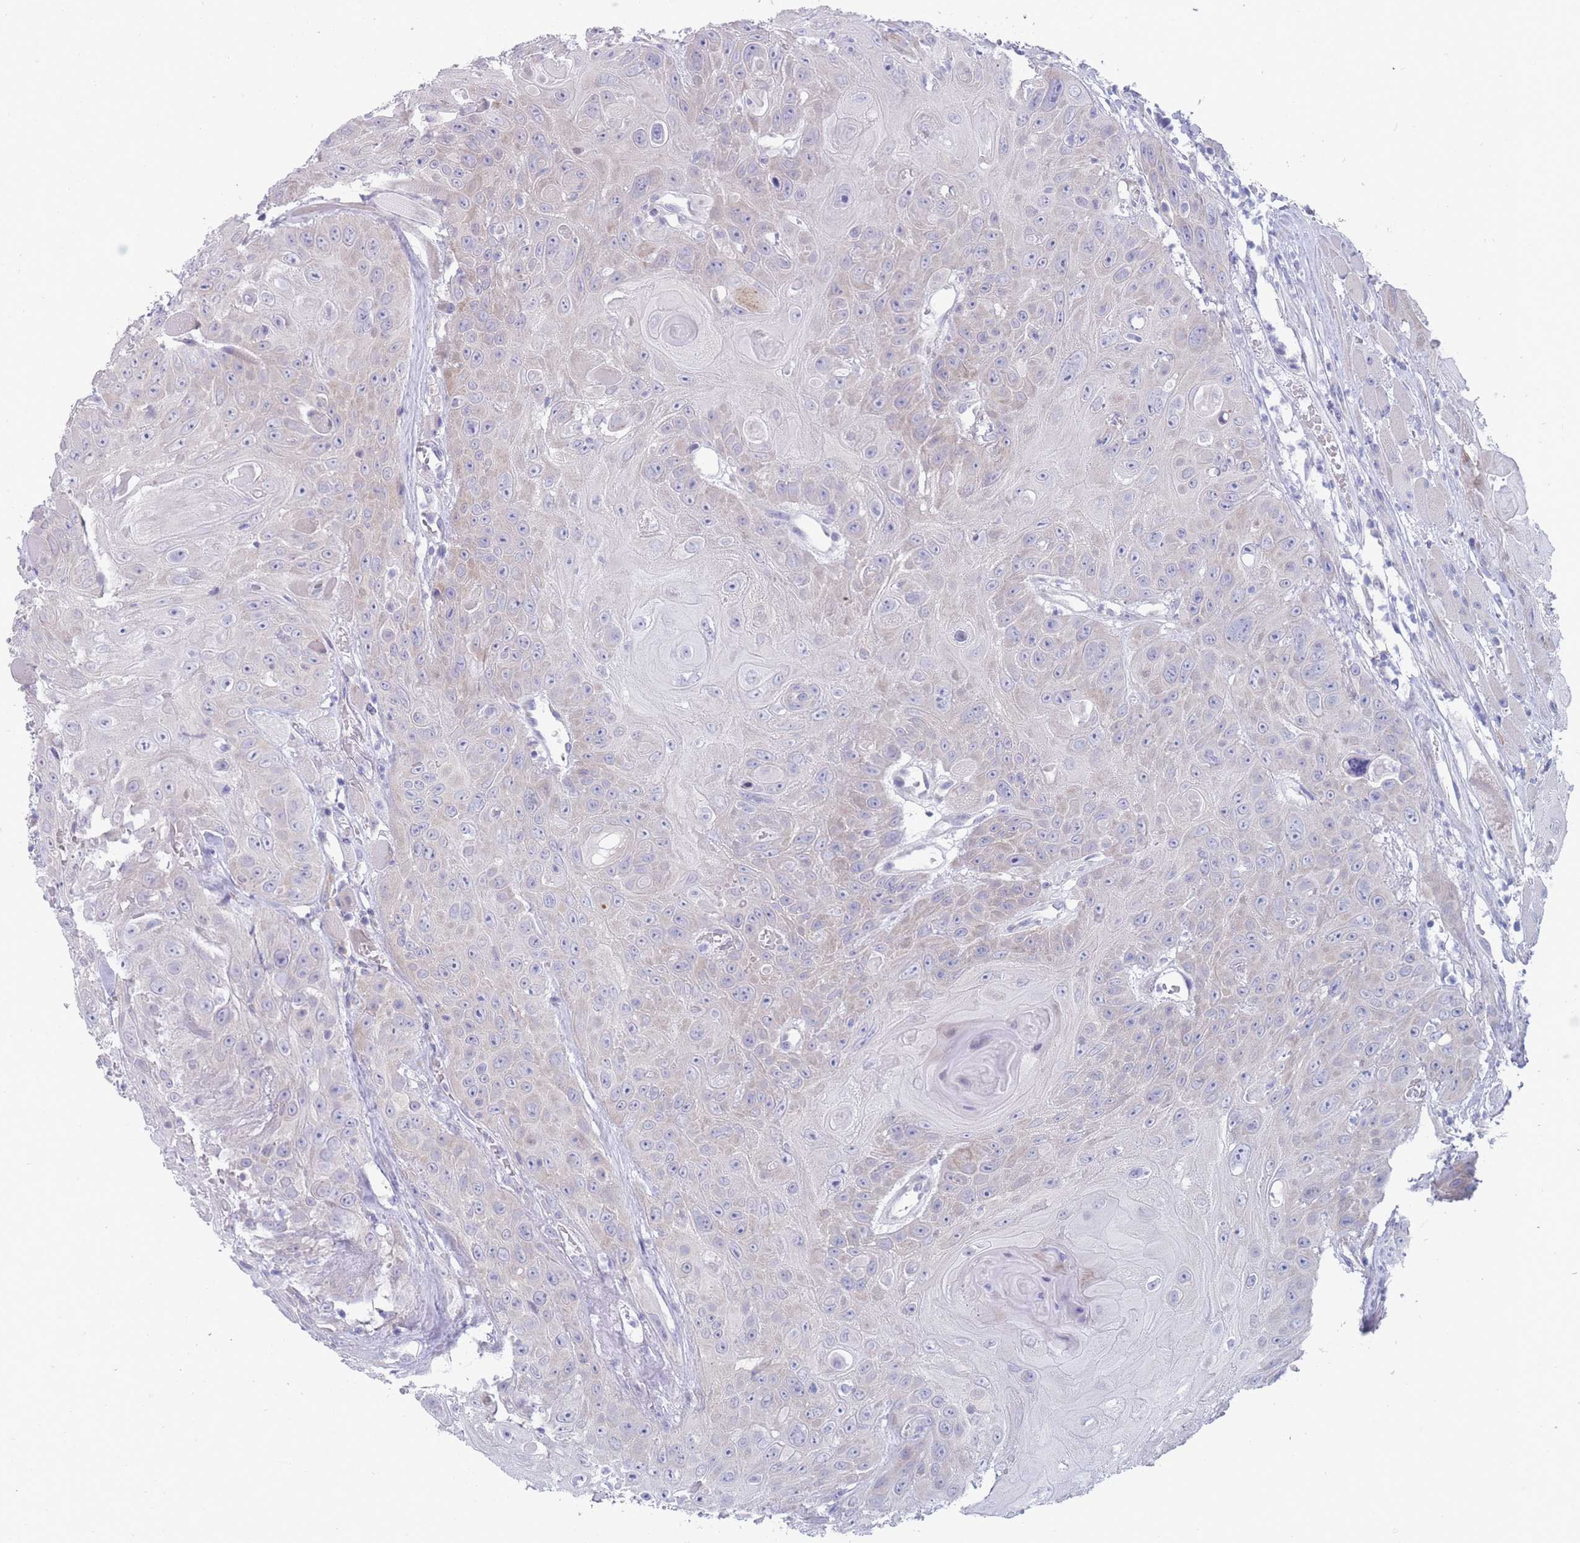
{"staining": {"intensity": "negative", "quantity": "none", "location": "none"}, "tissue": "head and neck cancer", "cell_type": "Tumor cells", "image_type": "cancer", "snomed": [{"axis": "morphology", "description": "Squamous cell carcinoma, NOS"}, {"axis": "topography", "description": "Head-Neck"}], "caption": "IHC image of neoplastic tissue: head and neck cancer stained with DAB (3,3'-diaminobenzidine) exhibits no significant protein positivity in tumor cells. (DAB (3,3'-diaminobenzidine) immunohistochemistry with hematoxylin counter stain).", "gene": "PIGU", "patient": {"sex": "female", "age": 59}}